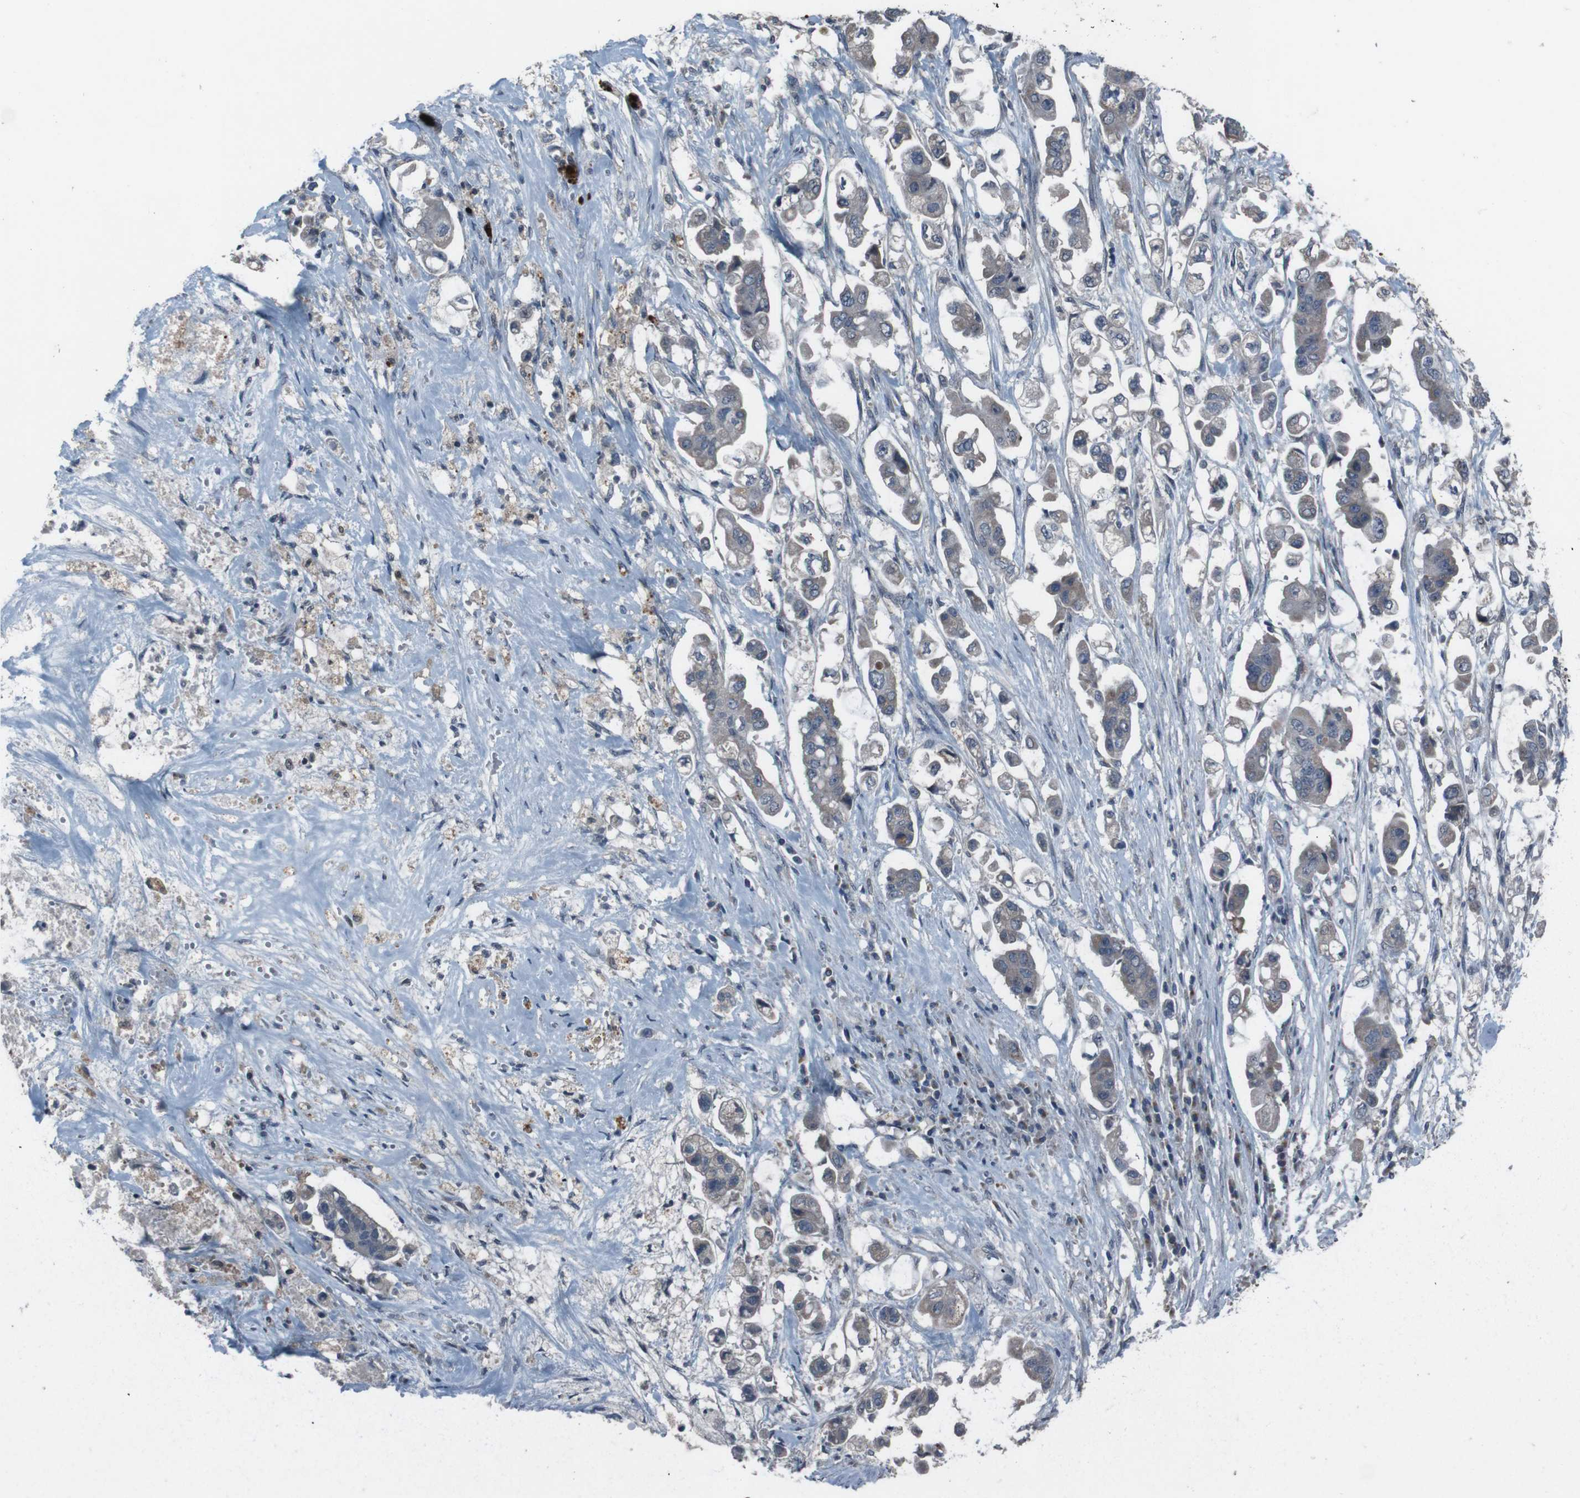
{"staining": {"intensity": "weak", "quantity": ">75%", "location": "cytoplasmic/membranous"}, "tissue": "stomach cancer", "cell_type": "Tumor cells", "image_type": "cancer", "snomed": [{"axis": "morphology", "description": "Adenocarcinoma, NOS"}, {"axis": "topography", "description": "Stomach"}], "caption": "This is a micrograph of immunohistochemistry staining of stomach cancer, which shows weak staining in the cytoplasmic/membranous of tumor cells.", "gene": "EFNA5", "patient": {"sex": "male", "age": 62}}